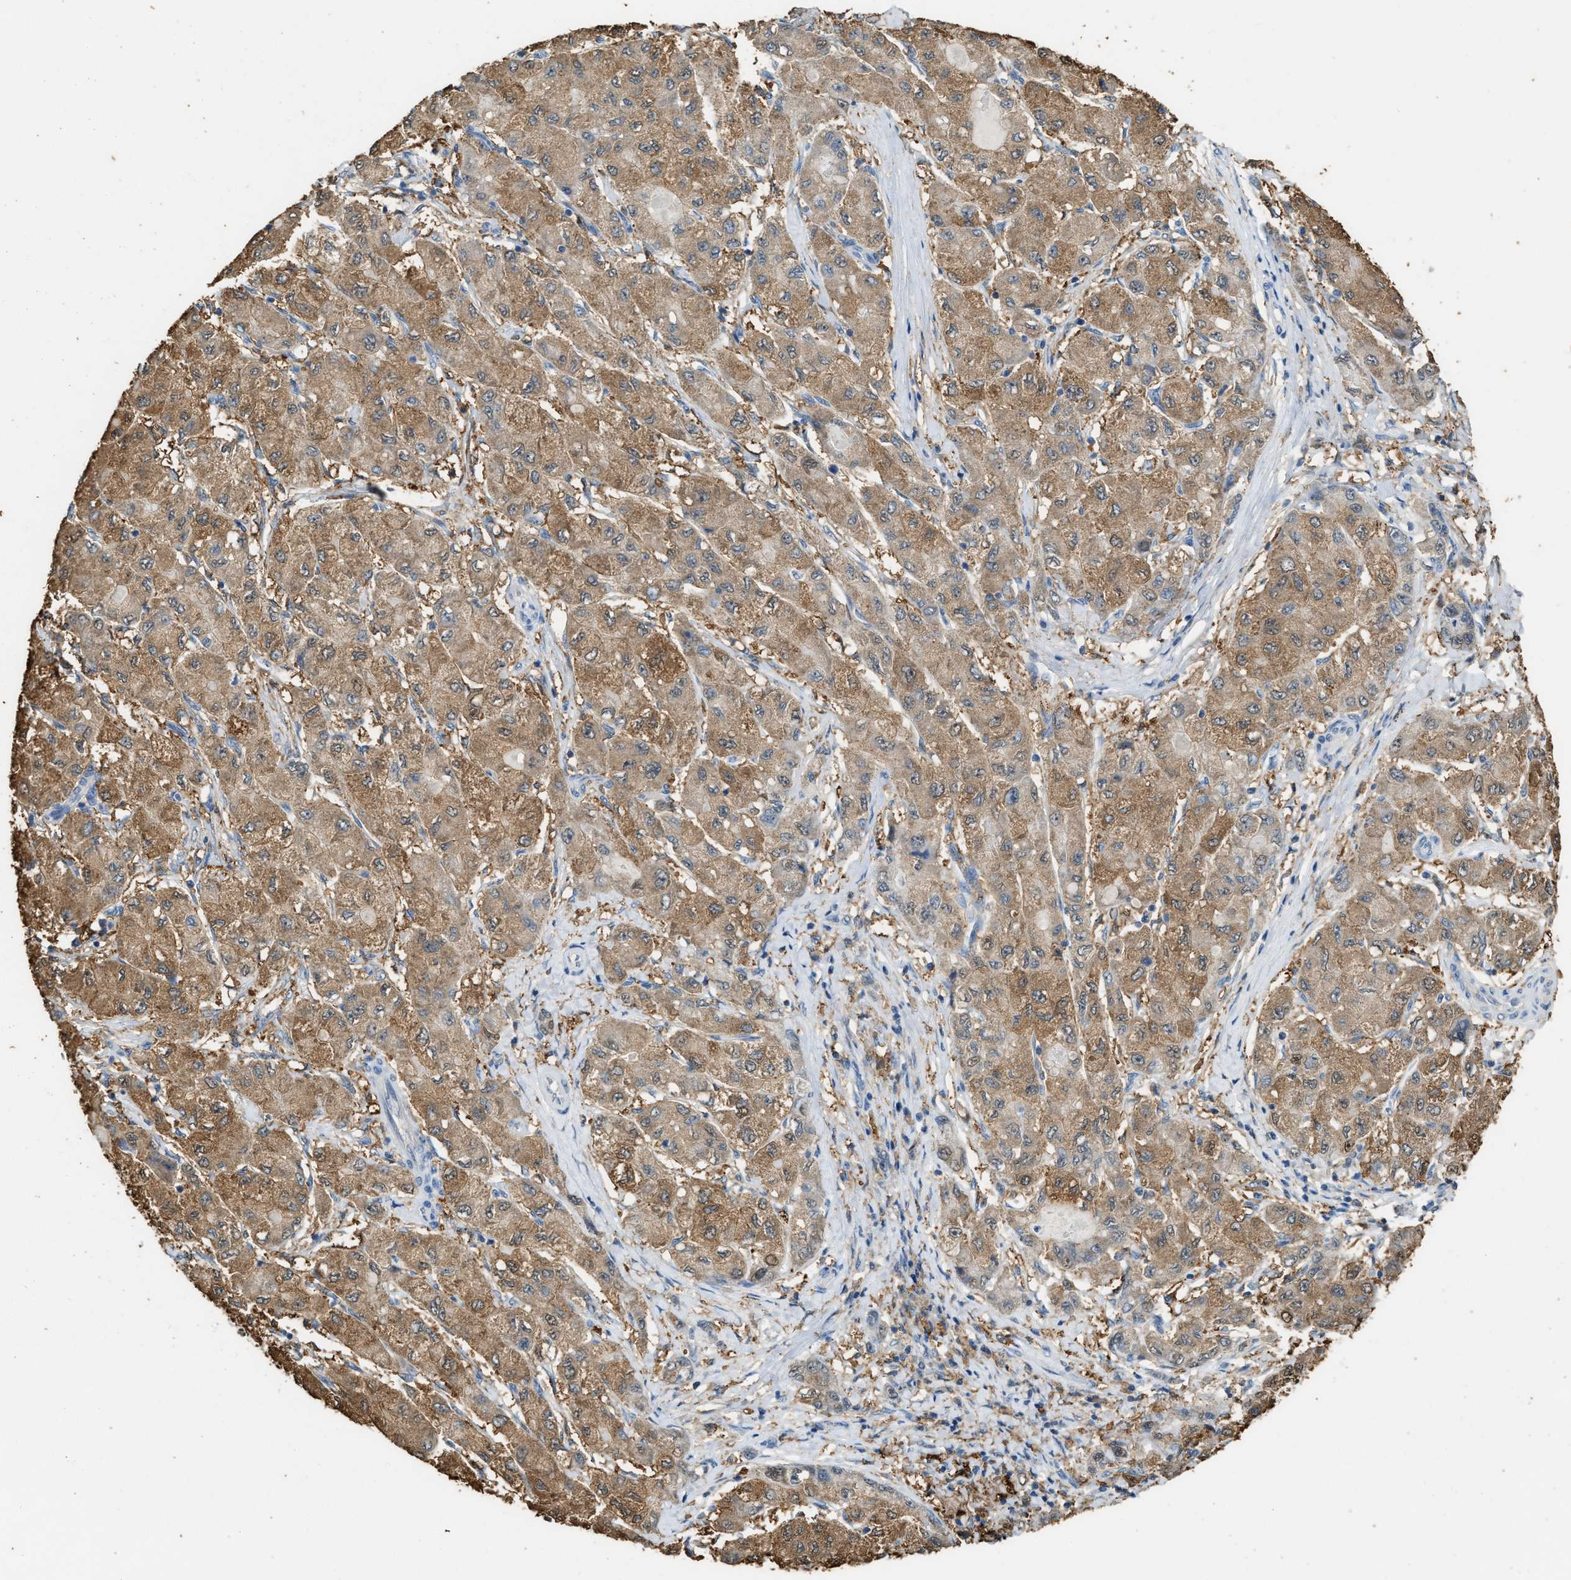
{"staining": {"intensity": "moderate", "quantity": ">75%", "location": "cytoplasmic/membranous"}, "tissue": "liver cancer", "cell_type": "Tumor cells", "image_type": "cancer", "snomed": [{"axis": "morphology", "description": "Carcinoma, Hepatocellular, NOS"}, {"axis": "topography", "description": "Liver"}], "caption": "The micrograph exhibits a brown stain indicating the presence of a protein in the cytoplasmic/membranous of tumor cells in liver cancer.", "gene": "GCN1", "patient": {"sex": "male", "age": 80}}